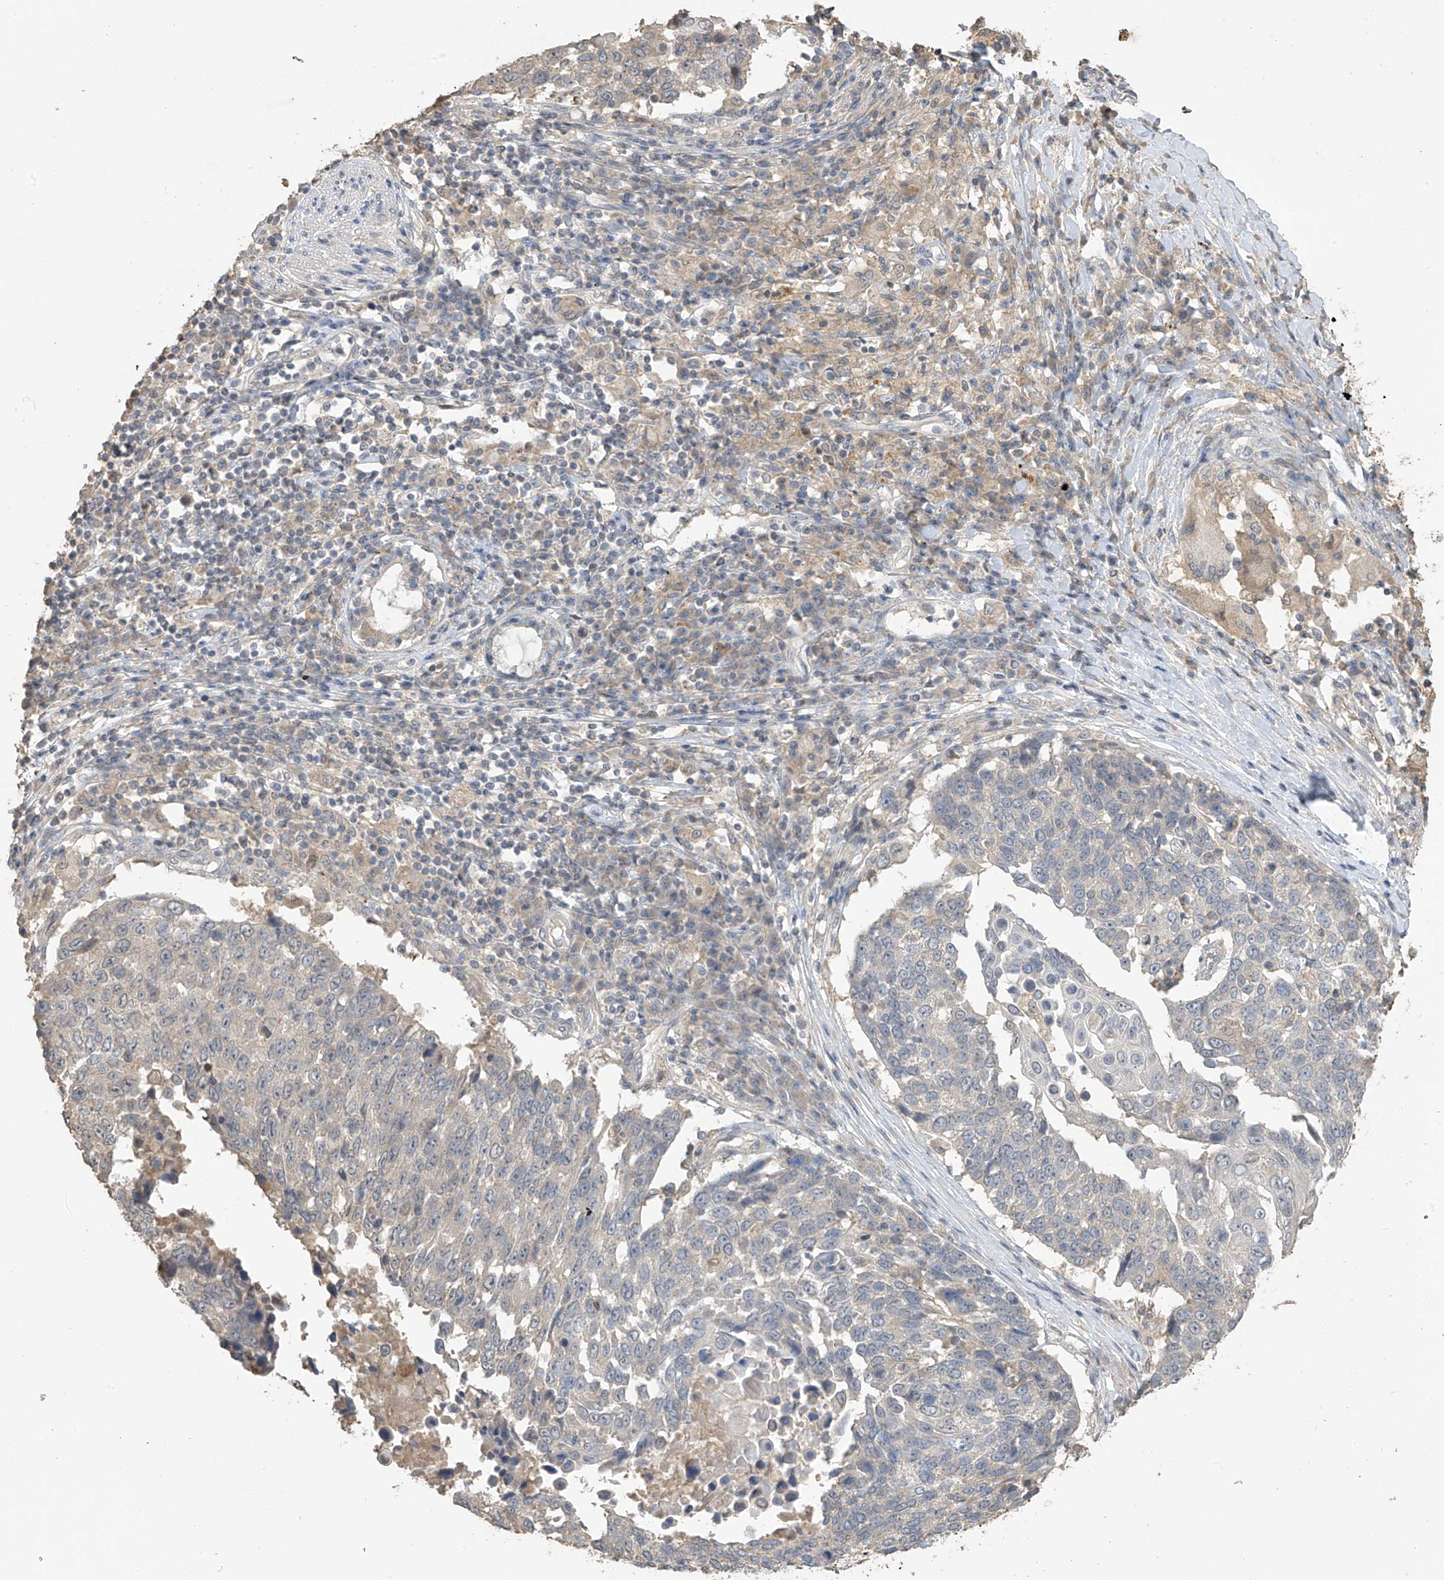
{"staining": {"intensity": "negative", "quantity": "none", "location": "none"}, "tissue": "lung cancer", "cell_type": "Tumor cells", "image_type": "cancer", "snomed": [{"axis": "morphology", "description": "Squamous cell carcinoma, NOS"}, {"axis": "topography", "description": "Lung"}], "caption": "DAB immunohistochemical staining of lung cancer (squamous cell carcinoma) demonstrates no significant positivity in tumor cells. Brightfield microscopy of immunohistochemistry stained with DAB (brown) and hematoxylin (blue), captured at high magnification.", "gene": "SLFN14", "patient": {"sex": "male", "age": 66}}